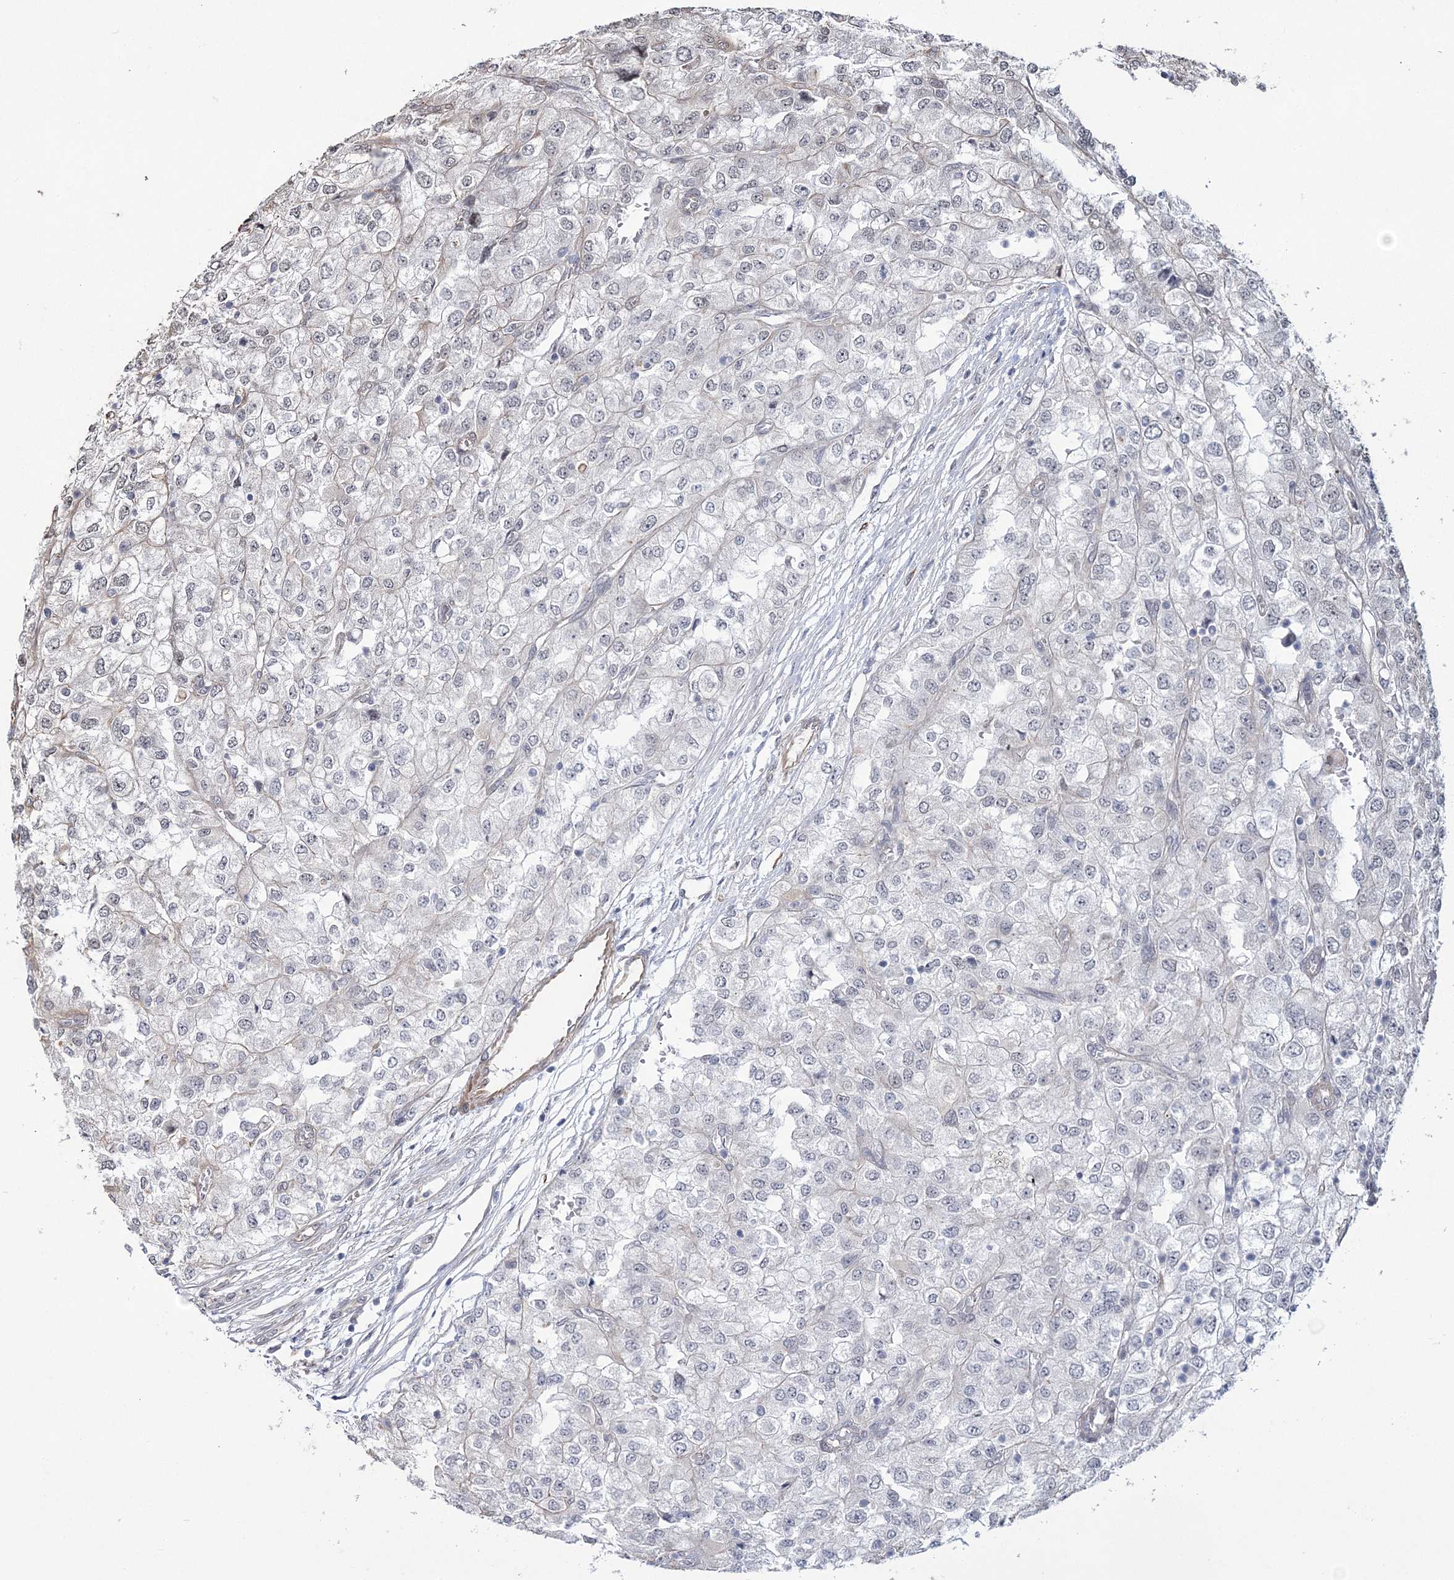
{"staining": {"intensity": "negative", "quantity": "none", "location": "none"}, "tissue": "renal cancer", "cell_type": "Tumor cells", "image_type": "cancer", "snomed": [{"axis": "morphology", "description": "Adenocarcinoma, NOS"}, {"axis": "topography", "description": "Kidney"}], "caption": "Tumor cells show no significant expression in renal adenocarcinoma. The staining was performed using DAB to visualize the protein expression in brown, while the nuclei were stained in blue with hematoxylin (Magnification: 20x).", "gene": "ATP11B", "patient": {"sex": "female", "age": 54}}